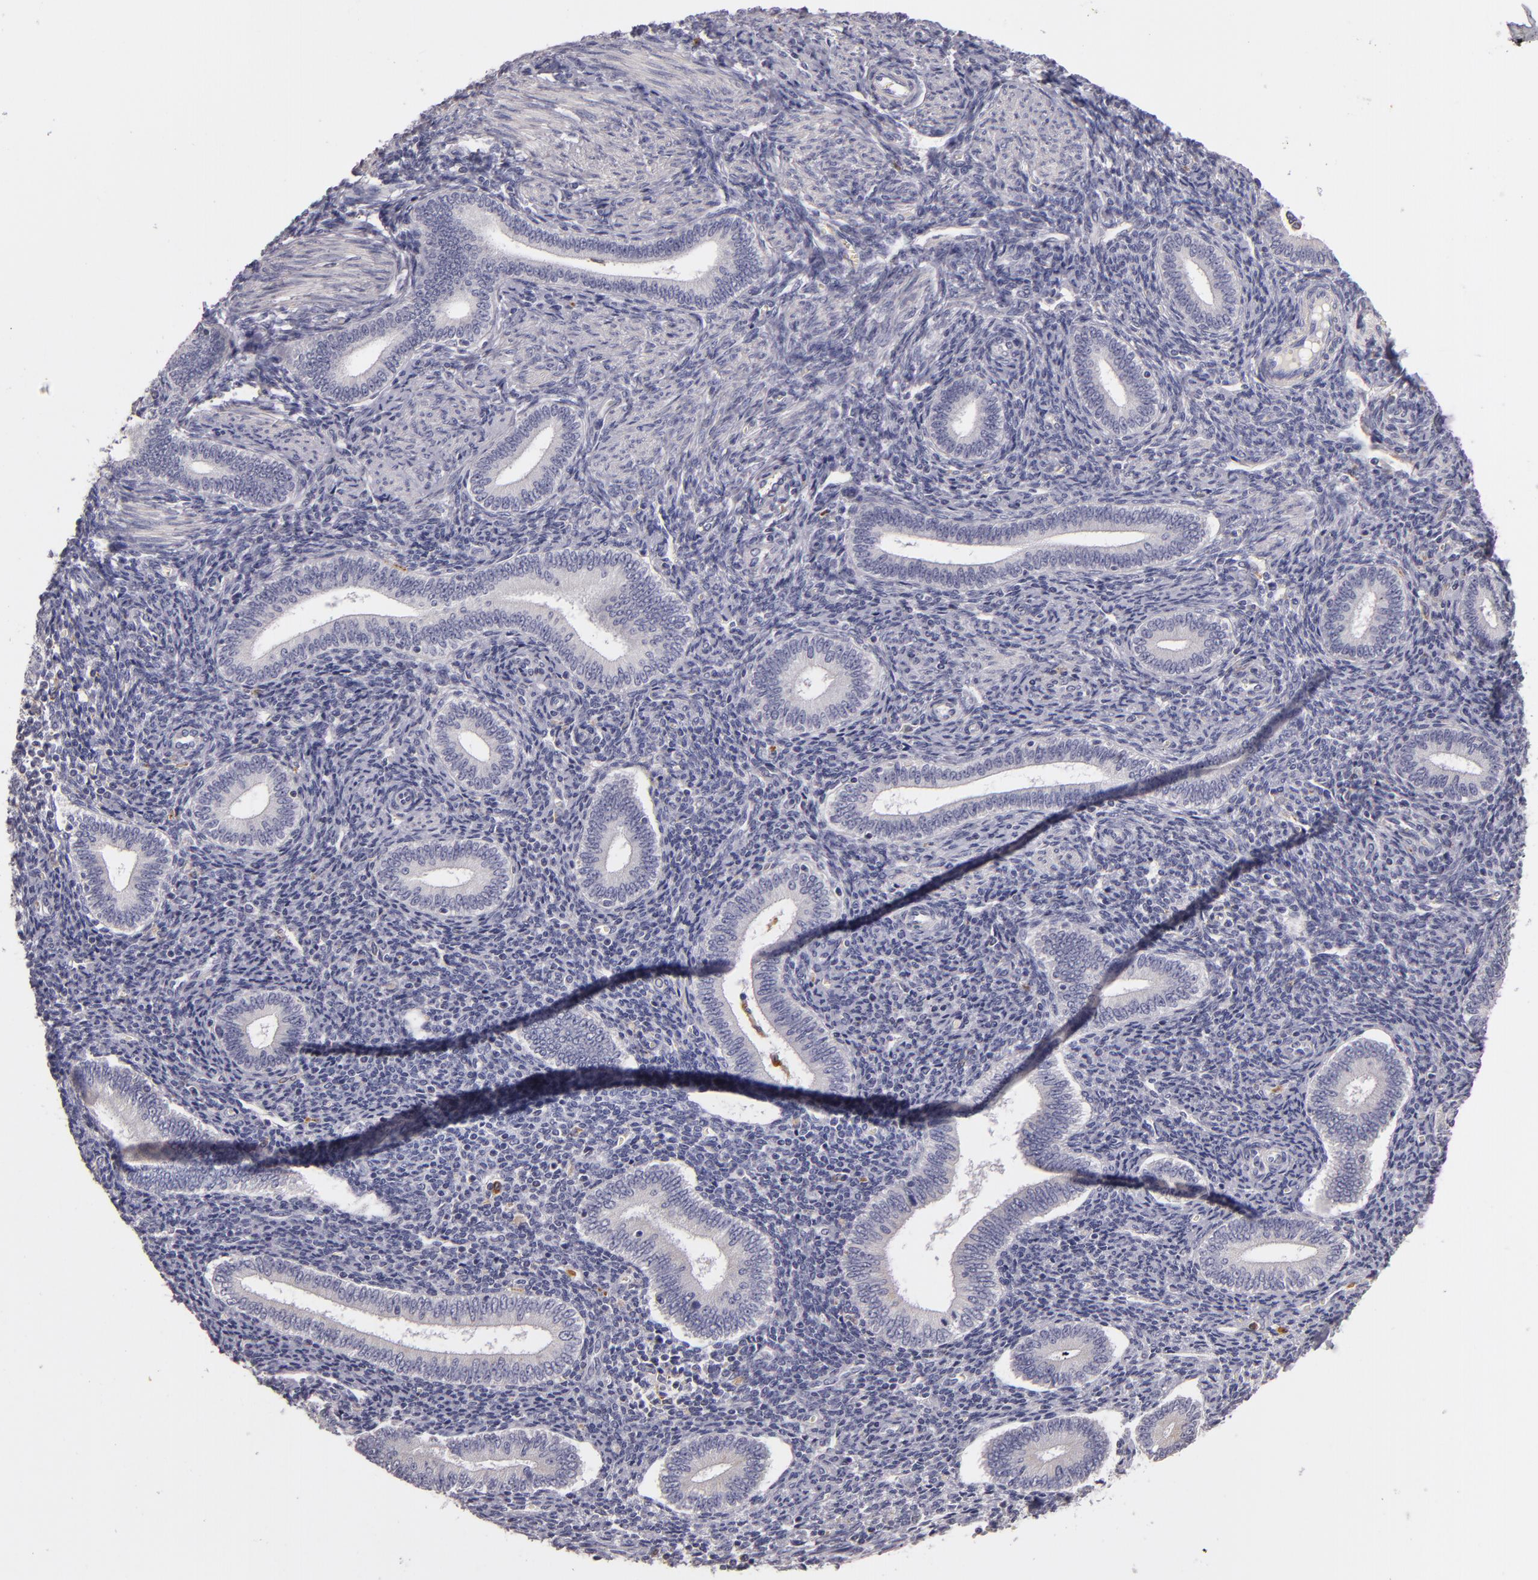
{"staining": {"intensity": "negative", "quantity": "none", "location": "none"}, "tissue": "endometrium", "cell_type": "Cells in endometrial stroma", "image_type": "normal", "snomed": [{"axis": "morphology", "description": "Normal tissue, NOS"}, {"axis": "topography", "description": "Endometrium"}], "caption": "Immunohistochemistry image of benign endometrium stained for a protein (brown), which reveals no positivity in cells in endometrial stroma.", "gene": "TLR8", "patient": {"sex": "female", "age": 35}}